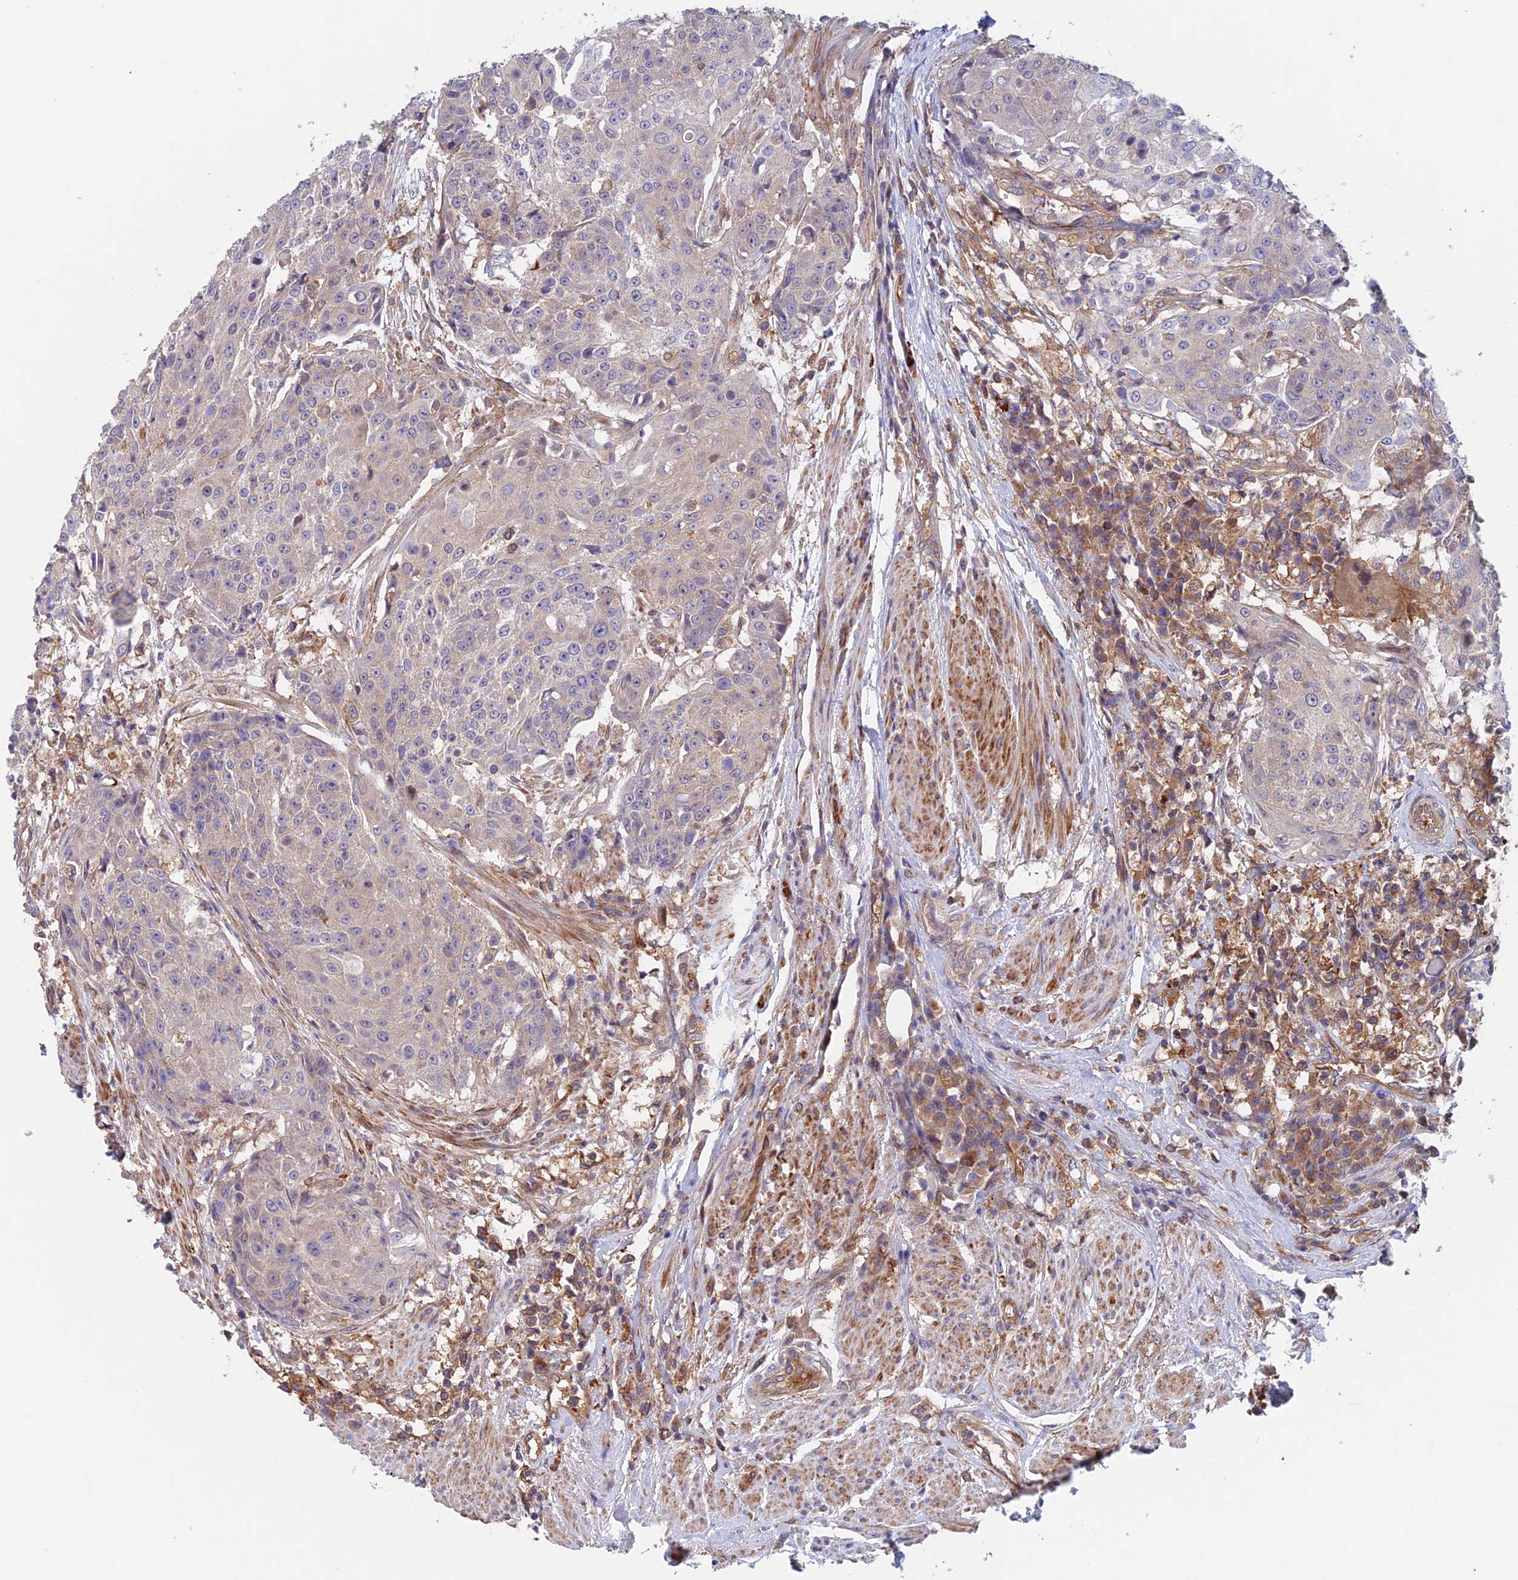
{"staining": {"intensity": "negative", "quantity": "none", "location": "none"}, "tissue": "urothelial cancer", "cell_type": "Tumor cells", "image_type": "cancer", "snomed": [{"axis": "morphology", "description": "Urothelial carcinoma, High grade"}, {"axis": "topography", "description": "Urinary bladder"}], "caption": "This is an IHC photomicrograph of urothelial cancer. There is no staining in tumor cells.", "gene": "NUDT16L1", "patient": {"sex": "female", "age": 63}}